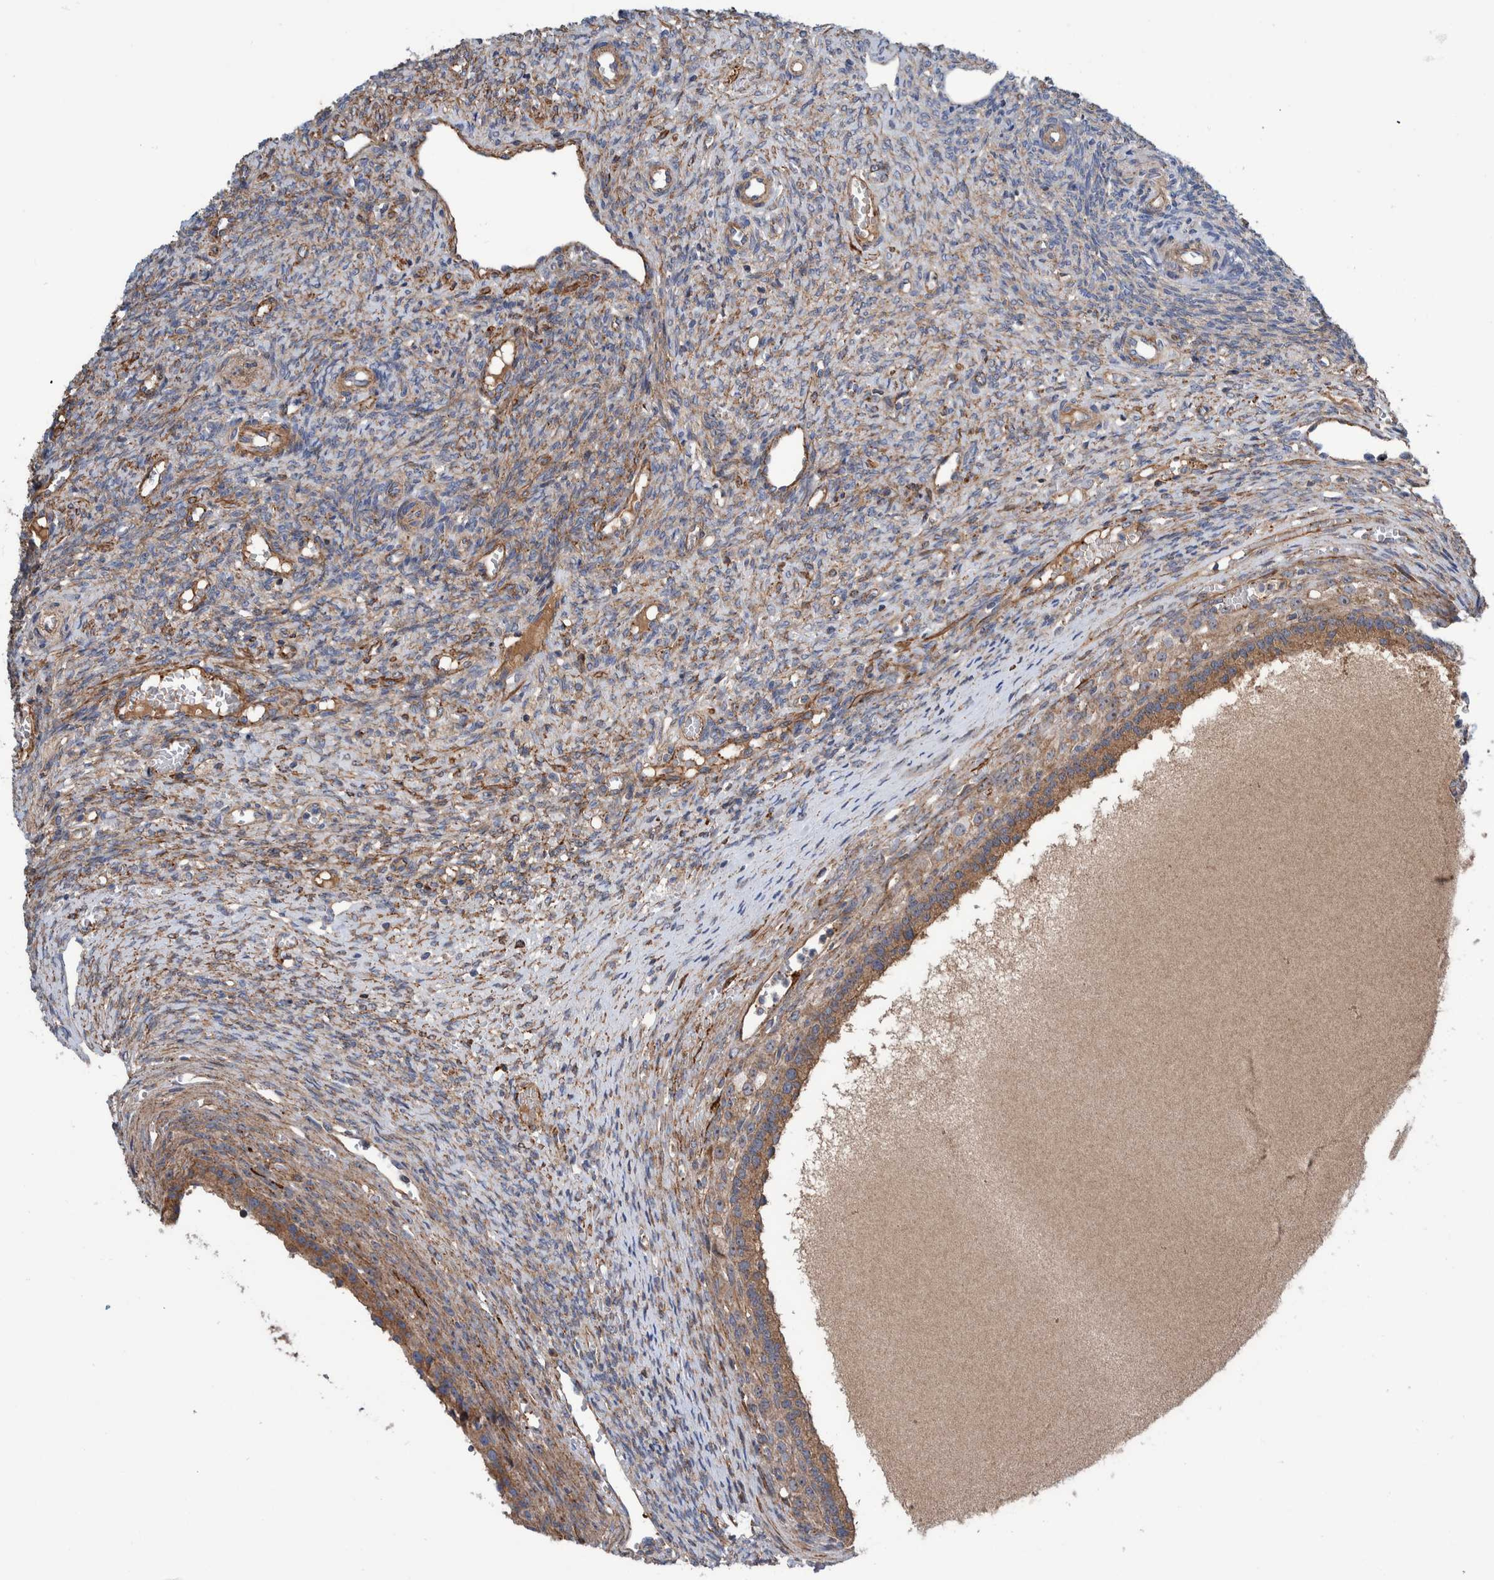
{"staining": {"intensity": "weak", "quantity": ">75%", "location": "cytoplasmic/membranous"}, "tissue": "ovary", "cell_type": "Follicle cells", "image_type": "normal", "snomed": [{"axis": "morphology", "description": "Normal tissue, NOS"}, {"axis": "topography", "description": "Ovary"}], "caption": "This micrograph exhibits IHC staining of normal human ovary, with low weak cytoplasmic/membranous staining in approximately >75% of follicle cells.", "gene": "ENSG00000262660", "patient": {"sex": "female", "age": 41}}